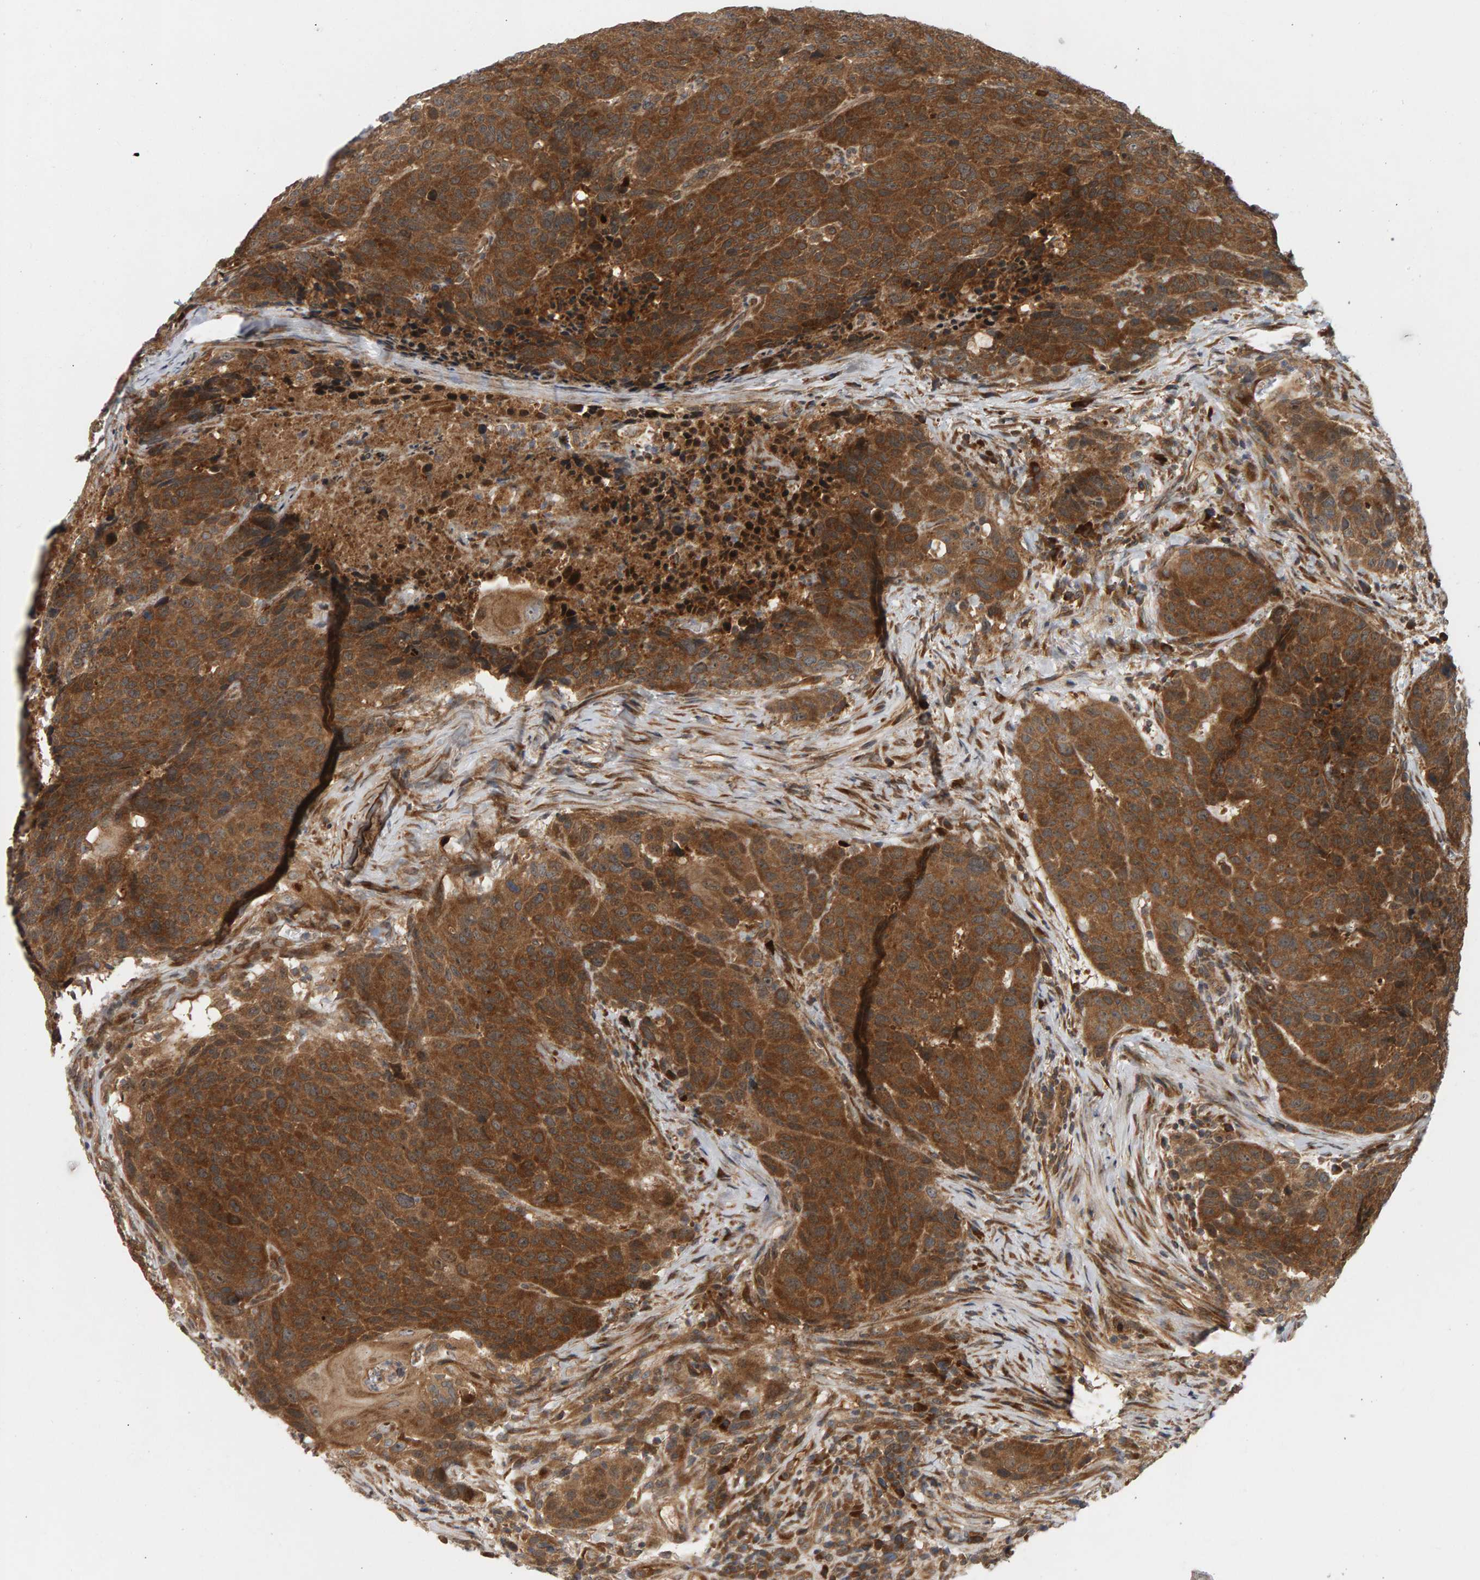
{"staining": {"intensity": "strong", "quantity": ">75%", "location": "cytoplasmic/membranous"}, "tissue": "head and neck cancer", "cell_type": "Tumor cells", "image_type": "cancer", "snomed": [{"axis": "morphology", "description": "Squamous cell carcinoma, NOS"}, {"axis": "topography", "description": "Head-Neck"}], "caption": "Head and neck squamous cell carcinoma stained with DAB (3,3'-diaminobenzidine) immunohistochemistry (IHC) reveals high levels of strong cytoplasmic/membranous expression in approximately >75% of tumor cells.", "gene": "BAHCC1", "patient": {"sex": "male", "age": 66}}